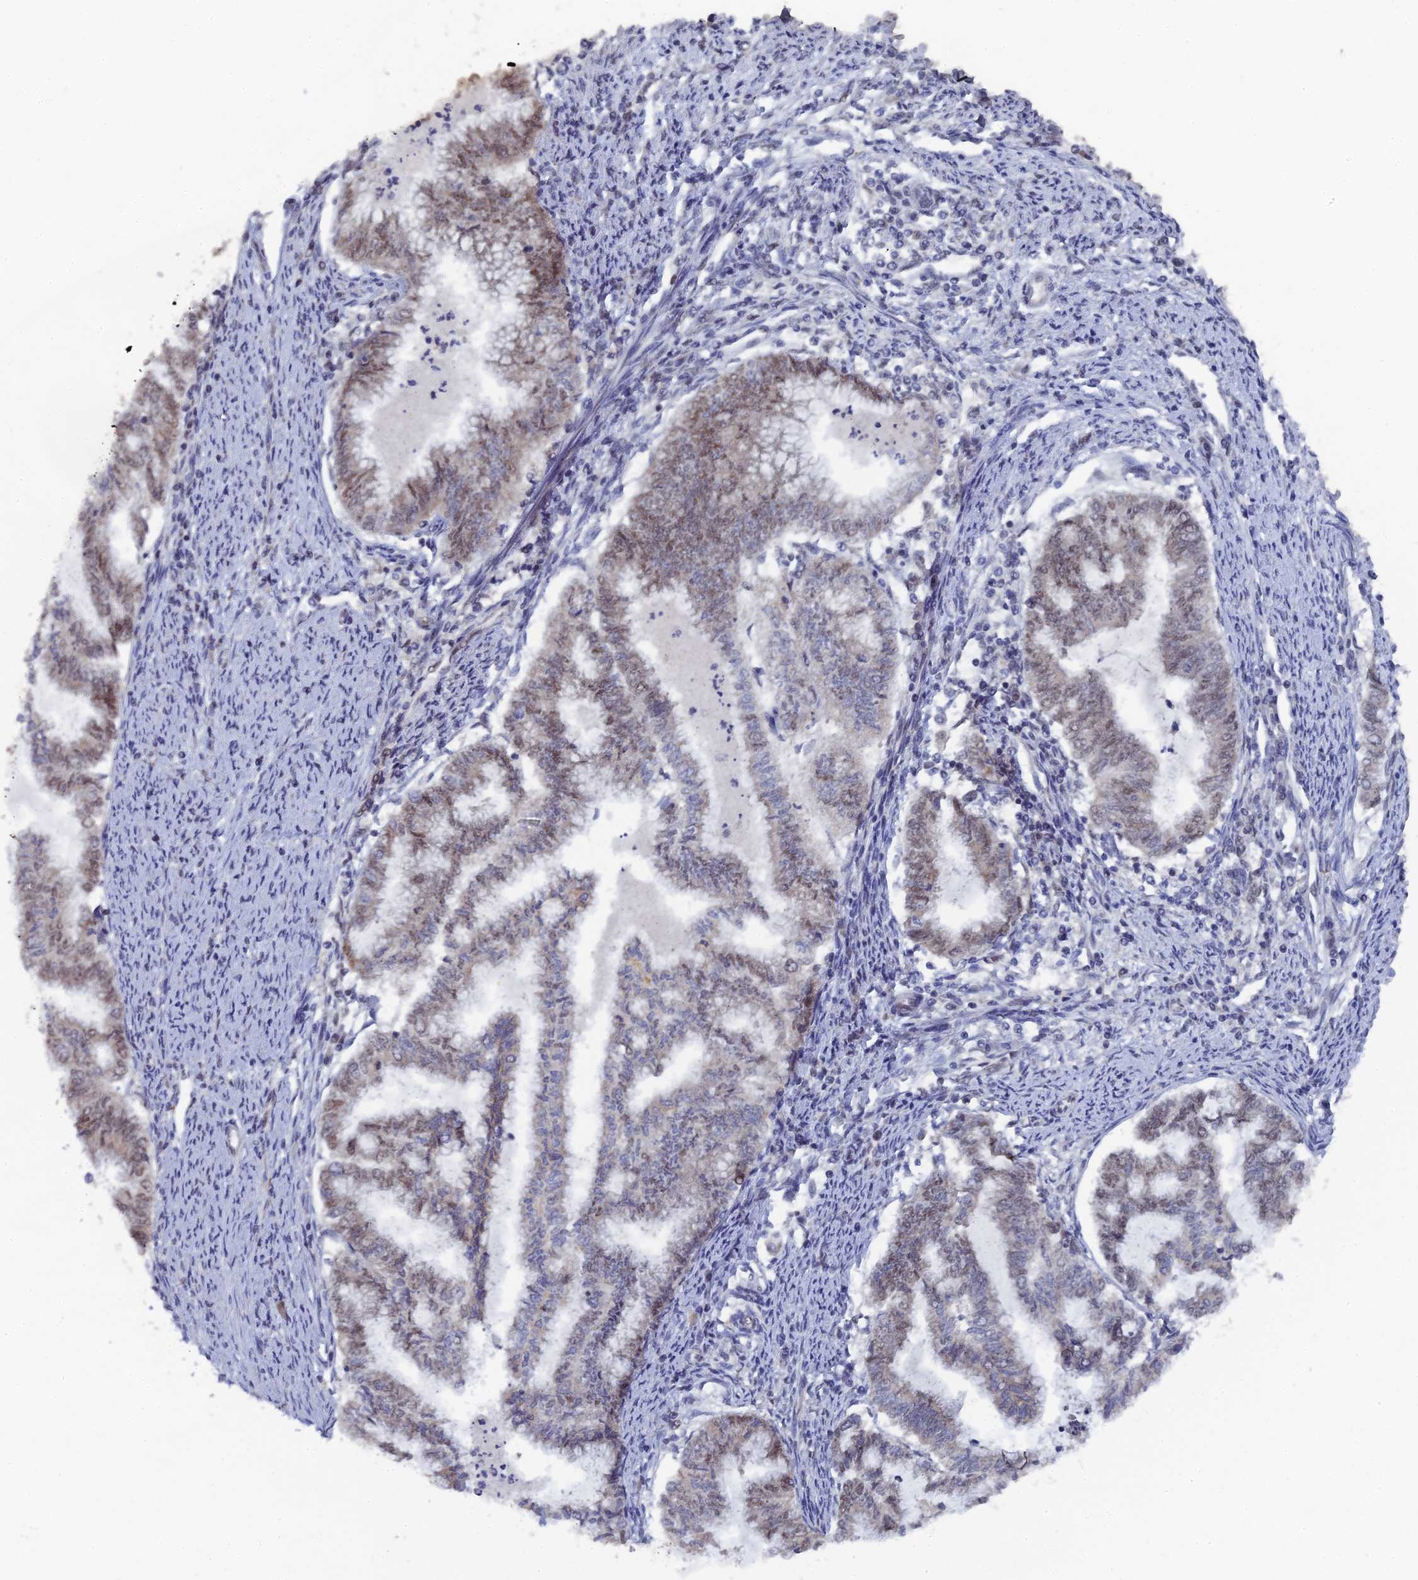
{"staining": {"intensity": "weak", "quantity": "<25%", "location": "nuclear"}, "tissue": "endometrial cancer", "cell_type": "Tumor cells", "image_type": "cancer", "snomed": [{"axis": "morphology", "description": "Adenocarcinoma, NOS"}, {"axis": "topography", "description": "Endometrium"}], "caption": "Immunohistochemical staining of adenocarcinoma (endometrial) reveals no significant expression in tumor cells.", "gene": "MIGA2", "patient": {"sex": "female", "age": 79}}